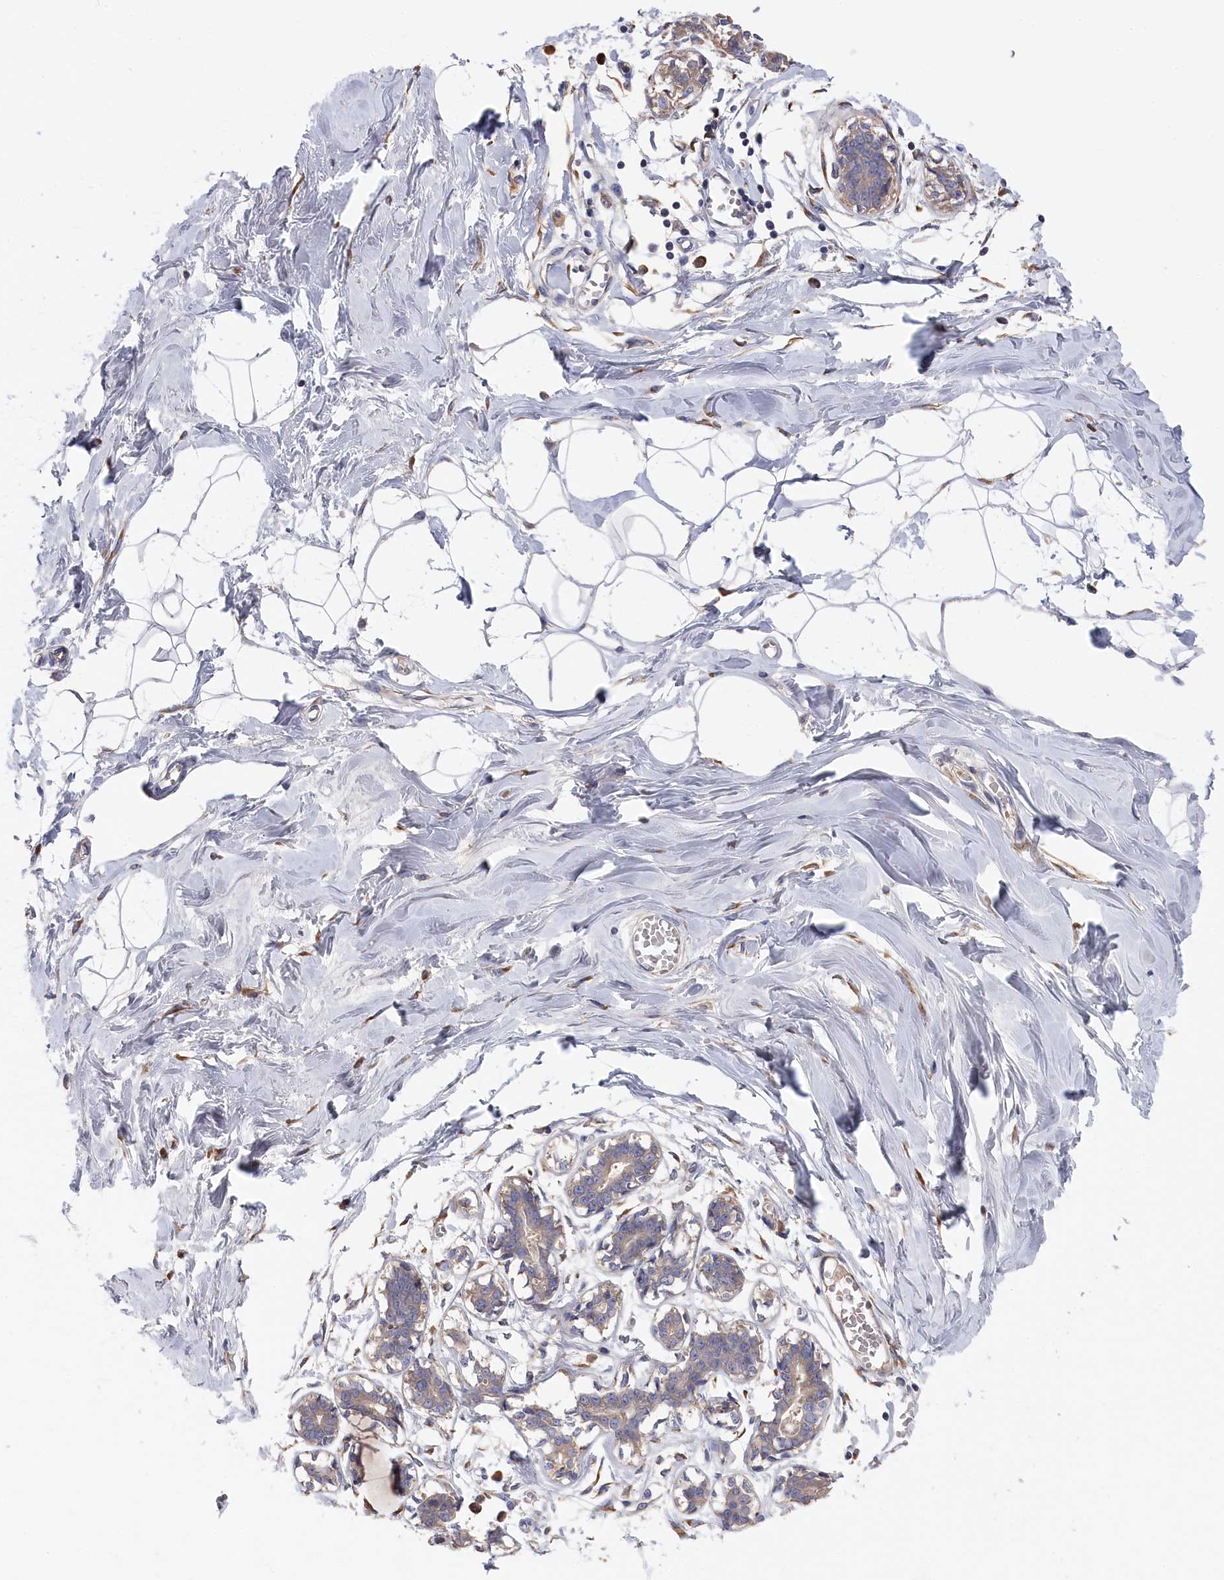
{"staining": {"intensity": "negative", "quantity": "none", "location": "none"}, "tissue": "breast", "cell_type": "Adipocytes", "image_type": "normal", "snomed": [{"axis": "morphology", "description": "Normal tissue, NOS"}, {"axis": "topography", "description": "Breast"}], "caption": "A high-resolution histopathology image shows IHC staining of normal breast, which exhibits no significant expression in adipocytes.", "gene": "CYB5D2", "patient": {"sex": "female", "age": 27}}